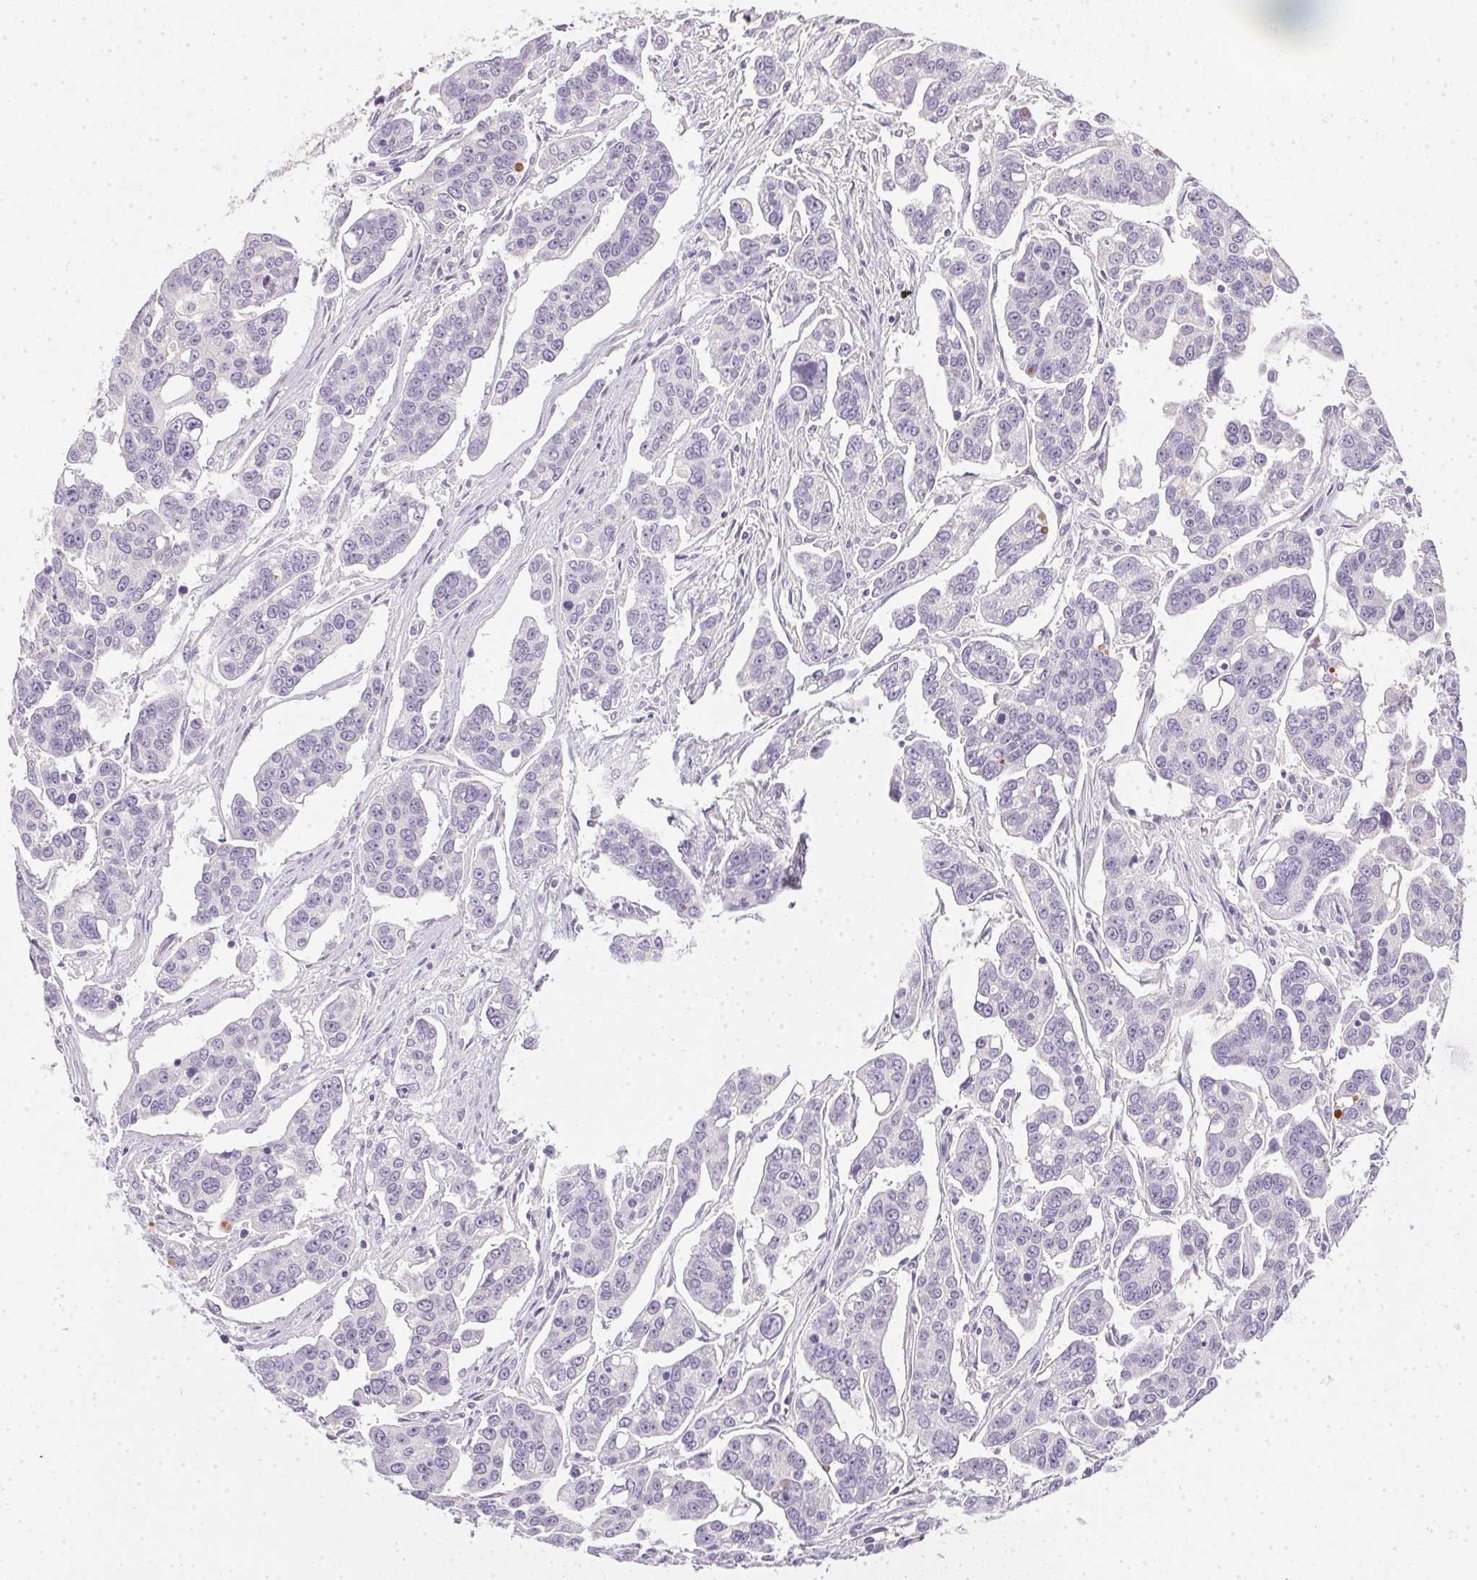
{"staining": {"intensity": "negative", "quantity": "none", "location": "none"}, "tissue": "ovarian cancer", "cell_type": "Tumor cells", "image_type": "cancer", "snomed": [{"axis": "morphology", "description": "Carcinoma, endometroid"}, {"axis": "topography", "description": "Ovary"}], "caption": "Photomicrograph shows no significant protein positivity in tumor cells of endometroid carcinoma (ovarian). (DAB (3,3'-diaminobenzidine) IHC with hematoxylin counter stain).", "gene": "TMEM72", "patient": {"sex": "female", "age": 78}}